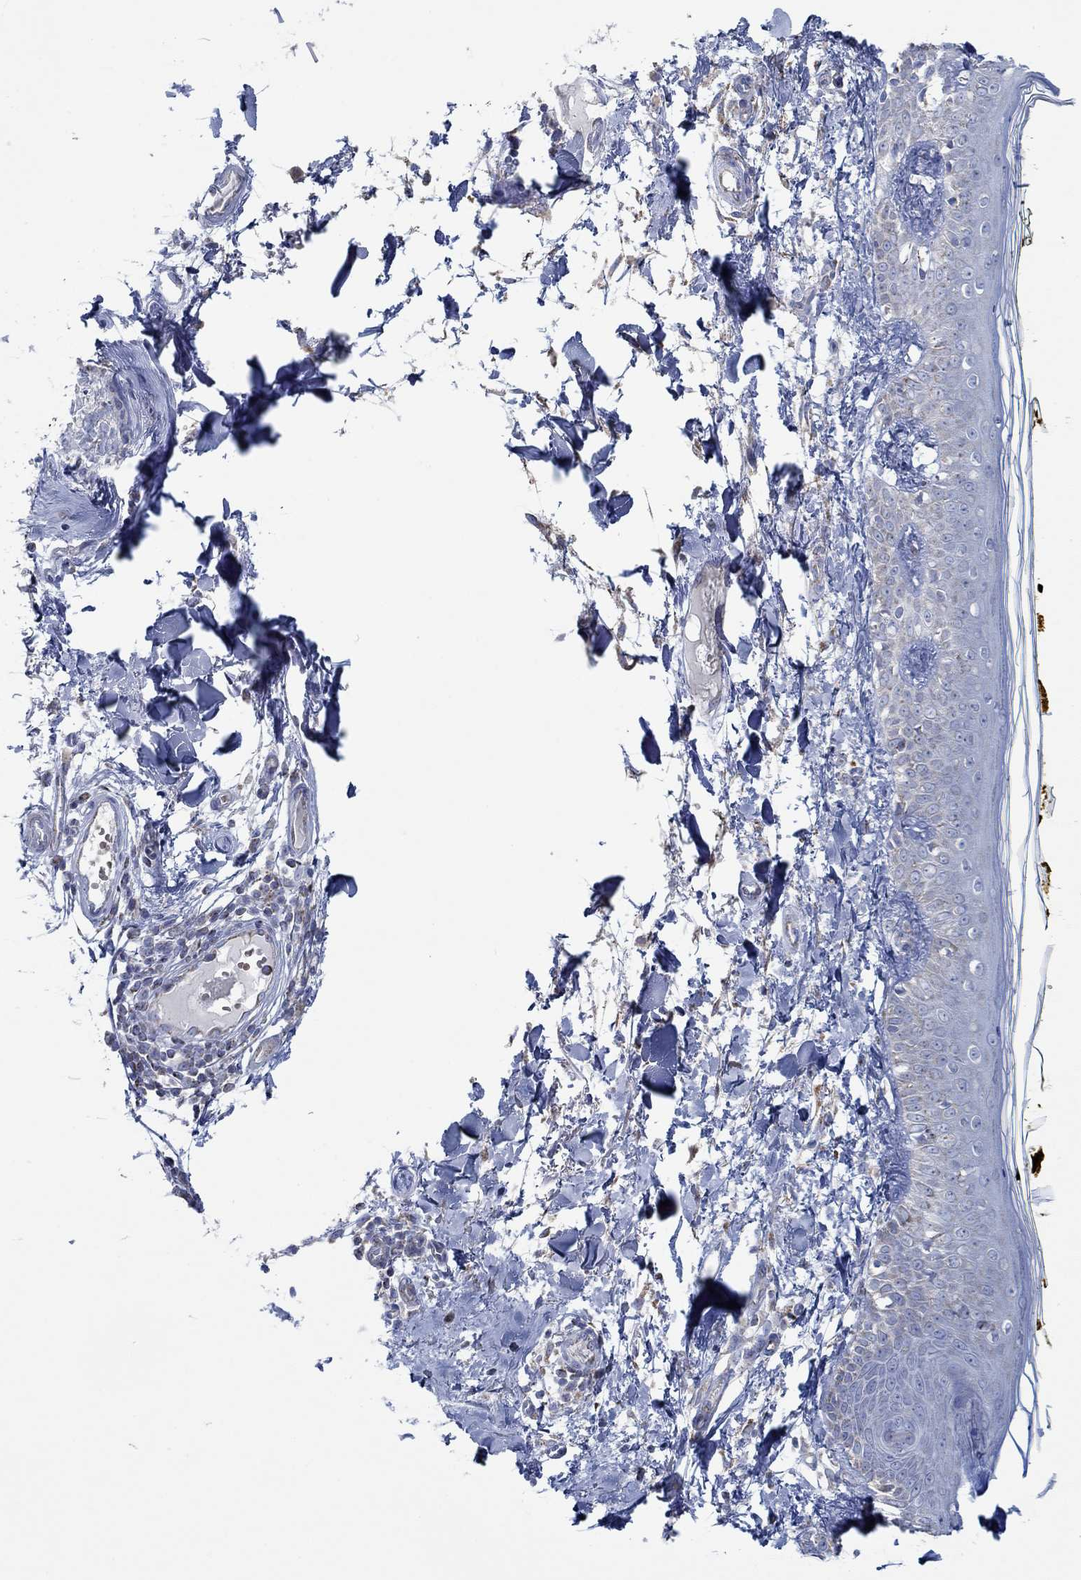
{"staining": {"intensity": "negative", "quantity": "none", "location": "none"}, "tissue": "skin", "cell_type": "Fibroblasts", "image_type": "normal", "snomed": [{"axis": "morphology", "description": "Normal tissue, NOS"}, {"axis": "topography", "description": "Skin"}], "caption": "Immunohistochemistry (IHC) of unremarkable skin displays no positivity in fibroblasts.", "gene": "GLOD5", "patient": {"sex": "male", "age": 76}}